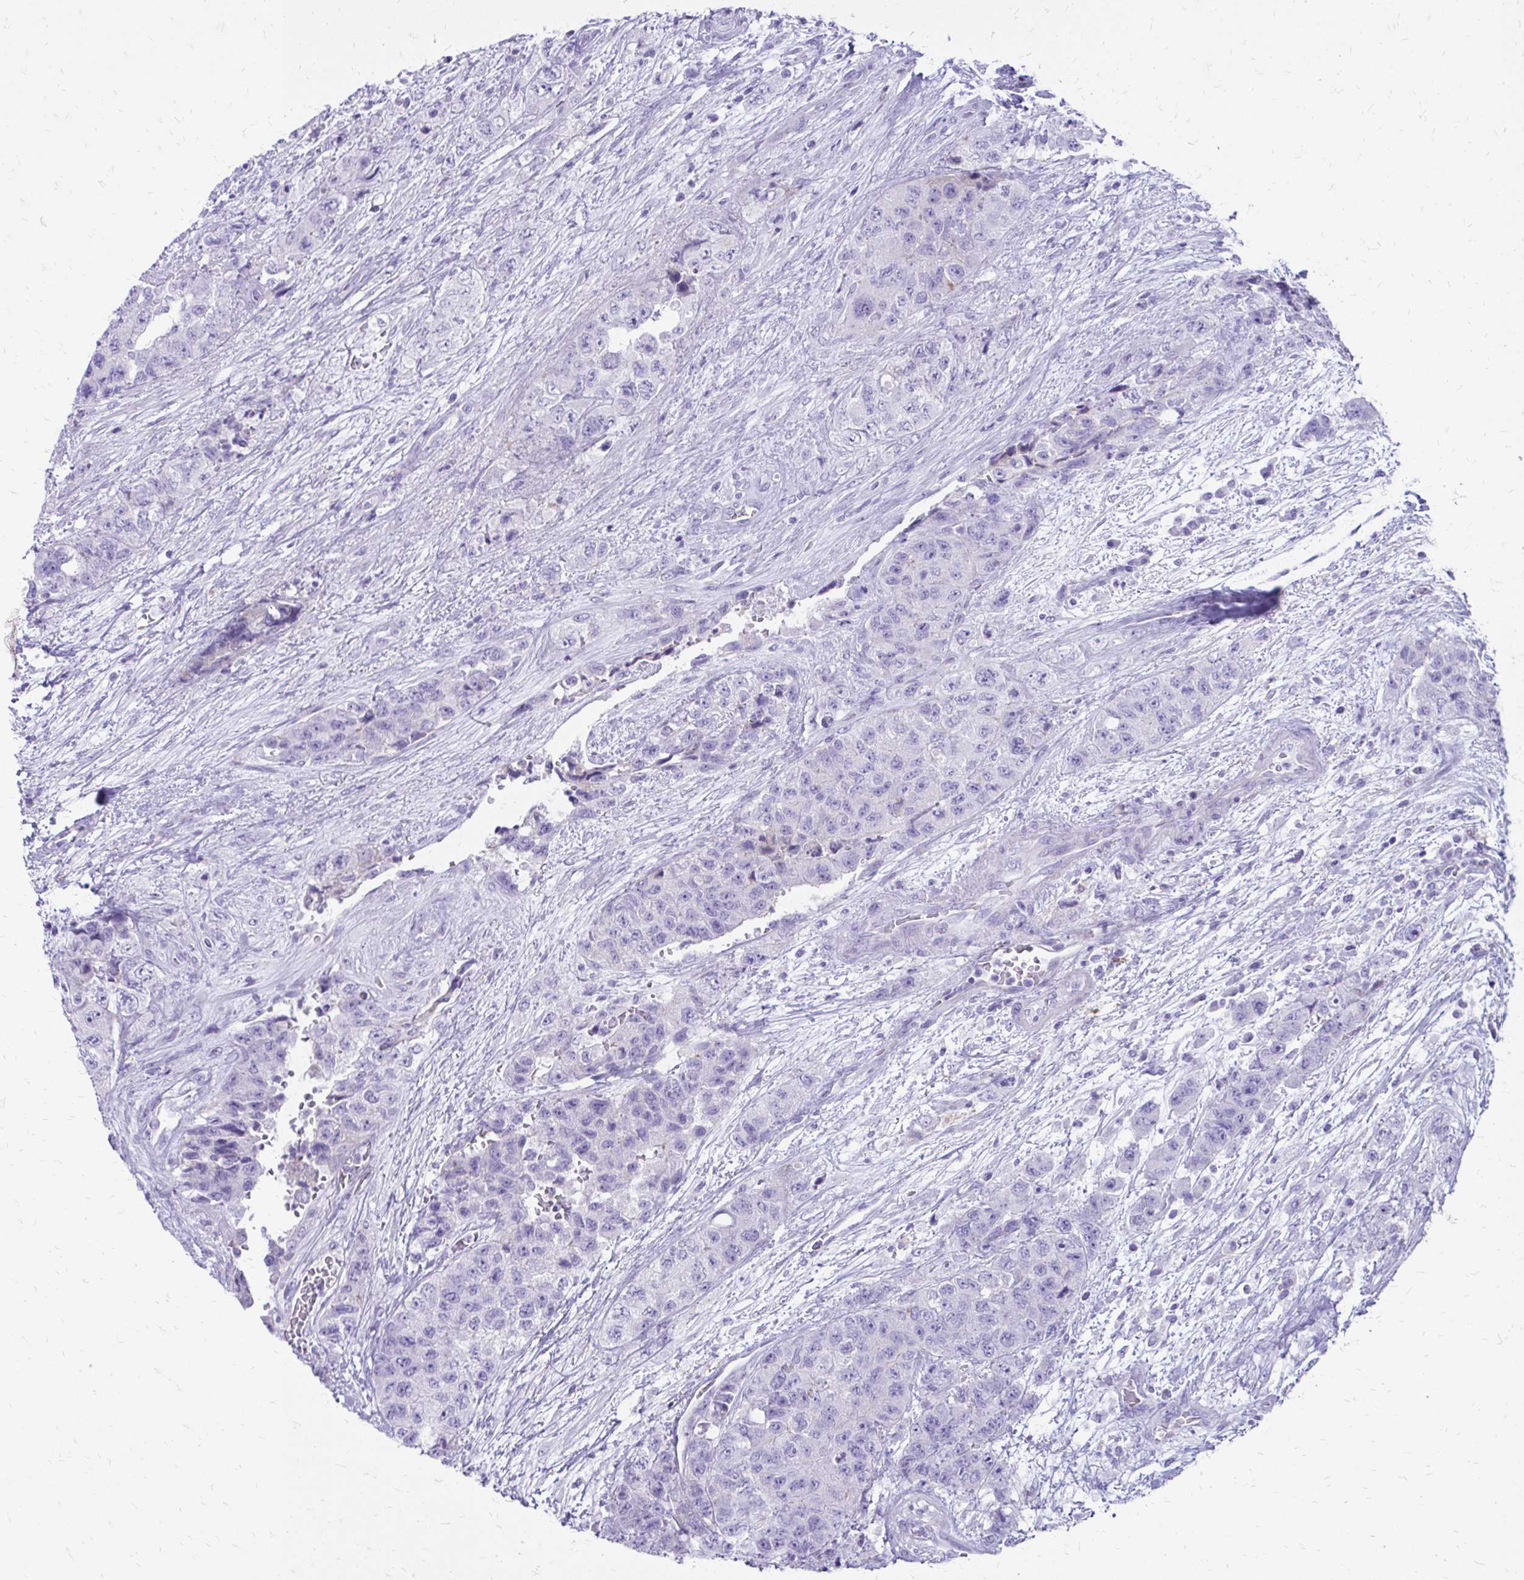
{"staining": {"intensity": "negative", "quantity": "none", "location": "none"}, "tissue": "urothelial cancer", "cell_type": "Tumor cells", "image_type": "cancer", "snomed": [{"axis": "morphology", "description": "Urothelial carcinoma, High grade"}, {"axis": "topography", "description": "Urinary bladder"}], "caption": "This photomicrograph is of urothelial cancer stained with immunohistochemistry (IHC) to label a protein in brown with the nuclei are counter-stained blue. There is no expression in tumor cells.", "gene": "SIGLEC11", "patient": {"sex": "female", "age": 78}}